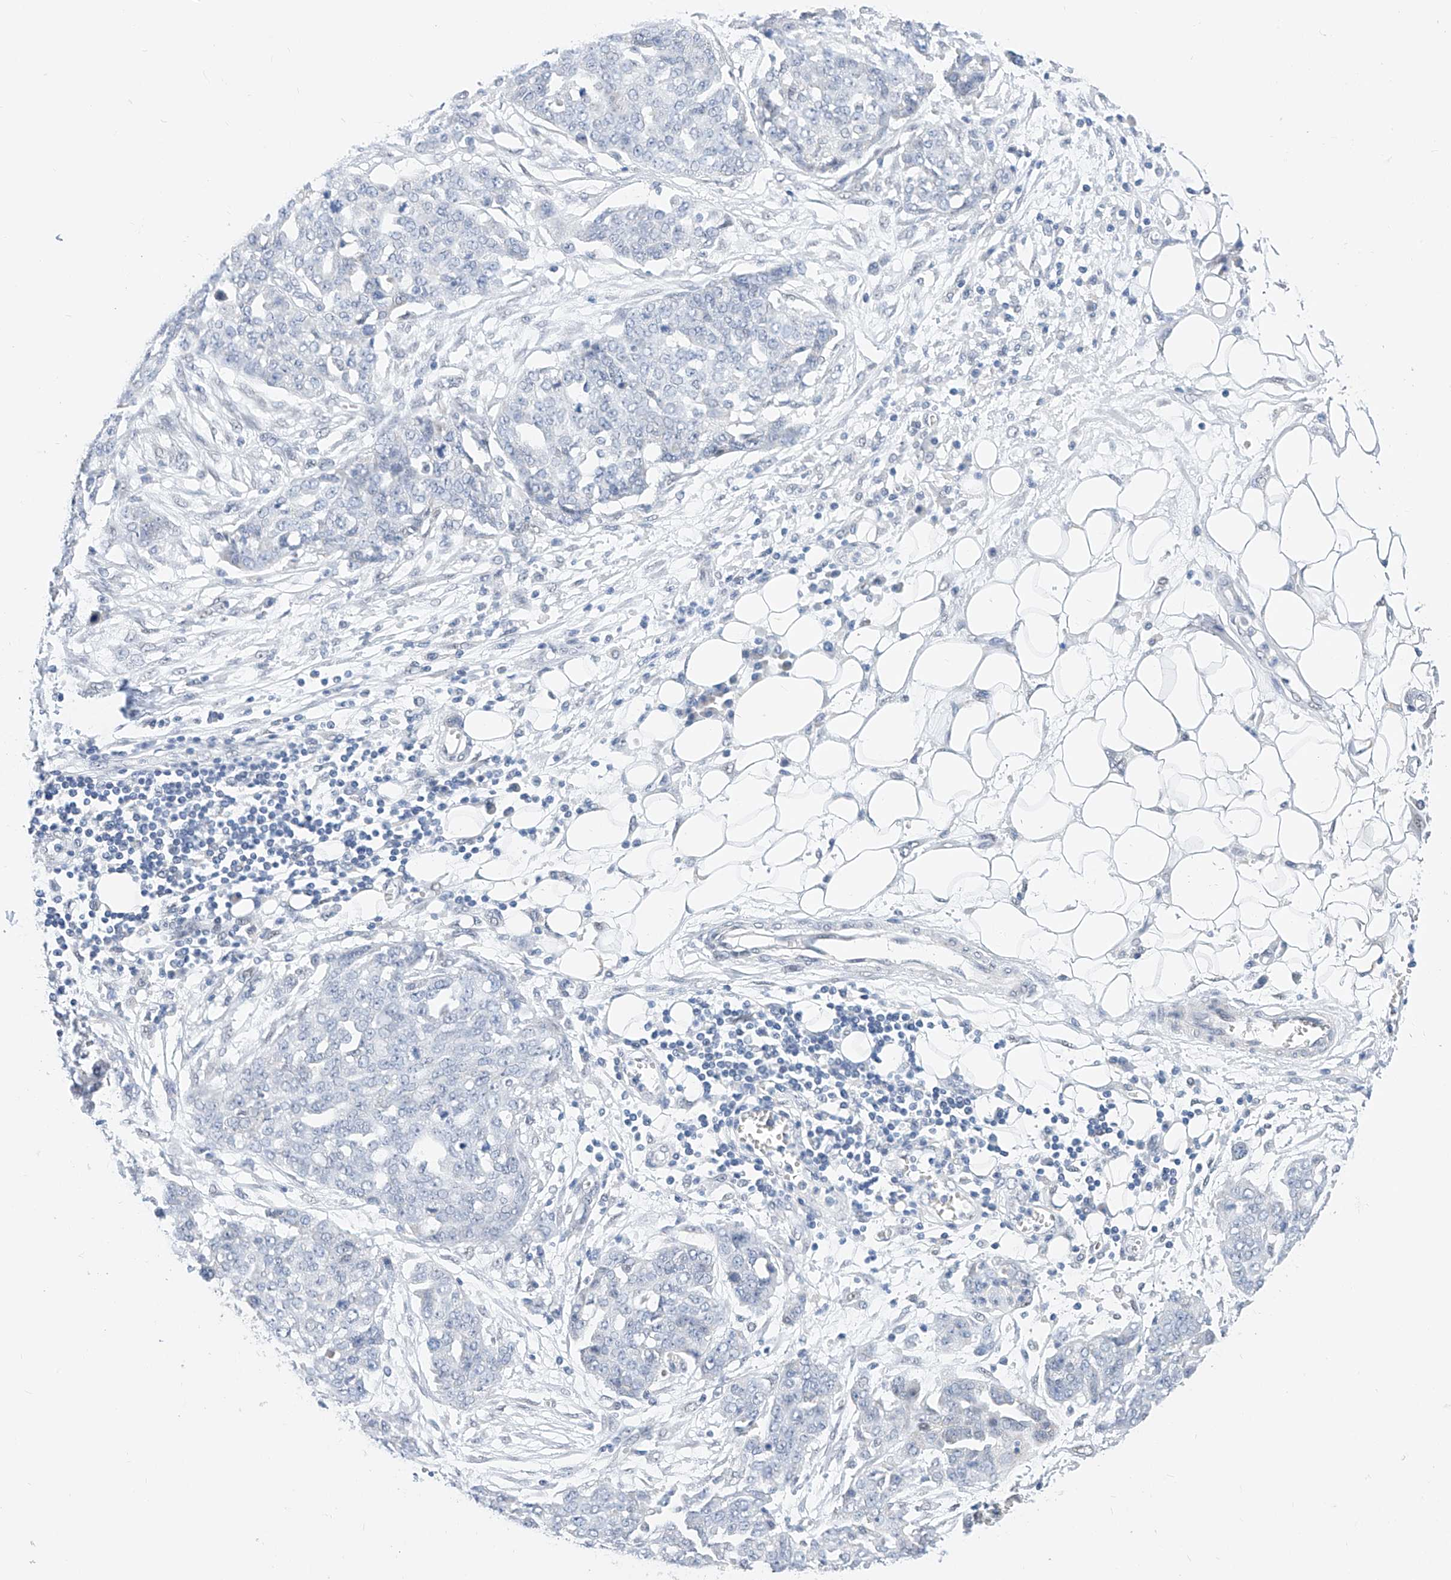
{"staining": {"intensity": "negative", "quantity": "none", "location": "none"}, "tissue": "ovarian cancer", "cell_type": "Tumor cells", "image_type": "cancer", "snomed": [{"axis": "morphology", "description": "Cystadenocarcinoma, serous, NOS"}, {"axis": "topography", "description": "Soft tissue"}, {"axis": "topography", "description": "Ovary"}], "caption": "IHC micrograph of serous cystadenocarcinoma (ovarian) stained for a protein (brown), which demonstrates no staining in tumor cells. (DAB (3,3'-diaminobenzidine) immunohistochemistry (IHC), high magnification).", "gene": "KCNJ1", "patient": {"sex": "female", "age": 57}}